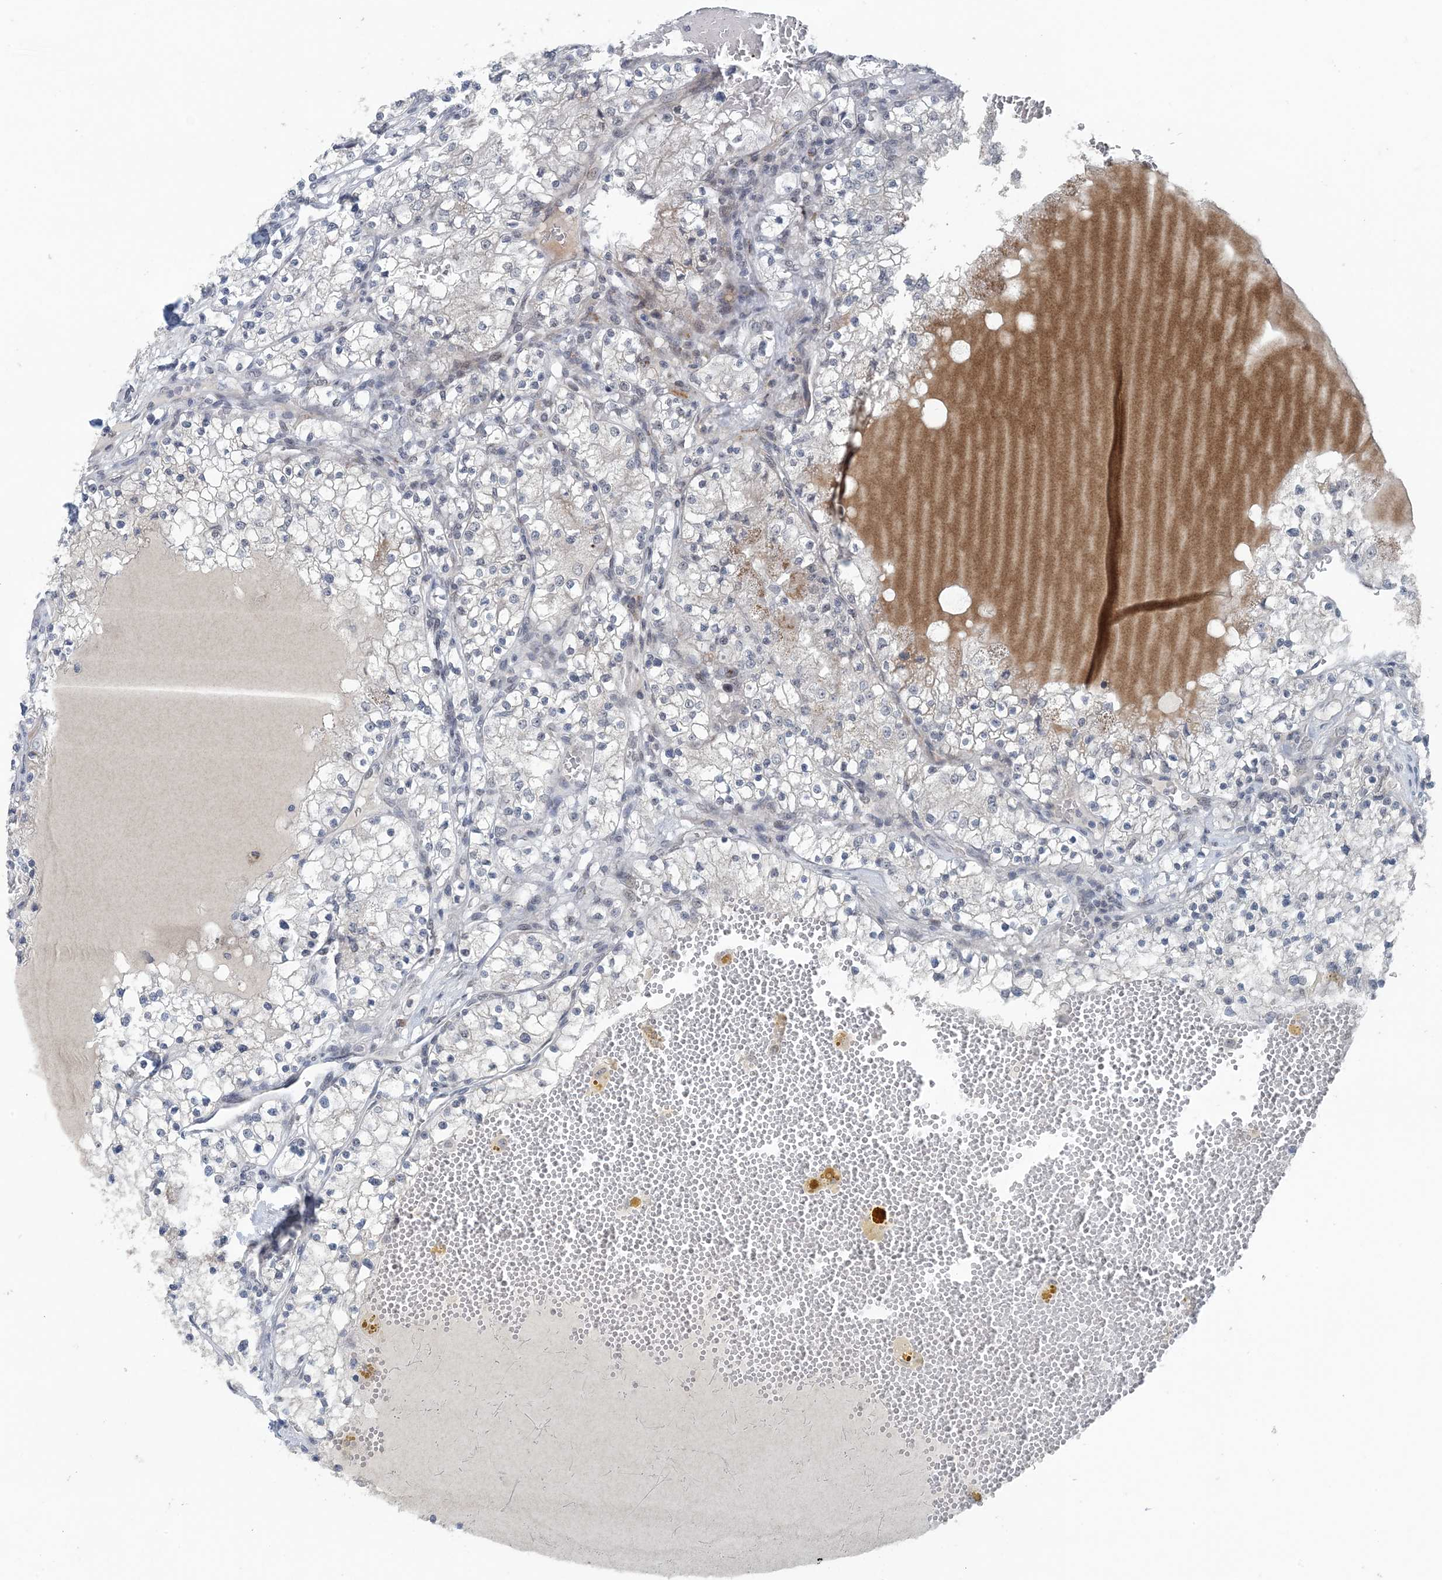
{"staining": {"intensity": "negative", "quantity": "none", "location": "none"}, "tissue": "renal cancer", "cell_type": "Tumor cells", "image_type": "cancer", "snomed": [{"axis": "morphology", "description": "Normal tissue, NOS"}, {"axis": "morphology", "description": "Adenocarcinoma, NOS"}, {"axis": "topography", "description": "Kidney"}], "caption": "This is a photomicrograph of IHC staining of renal adenocarcinoma, which shows no expression in tumor cells.", "gene": "MBD2", "patient": {"sex": "male", "age": 68}}